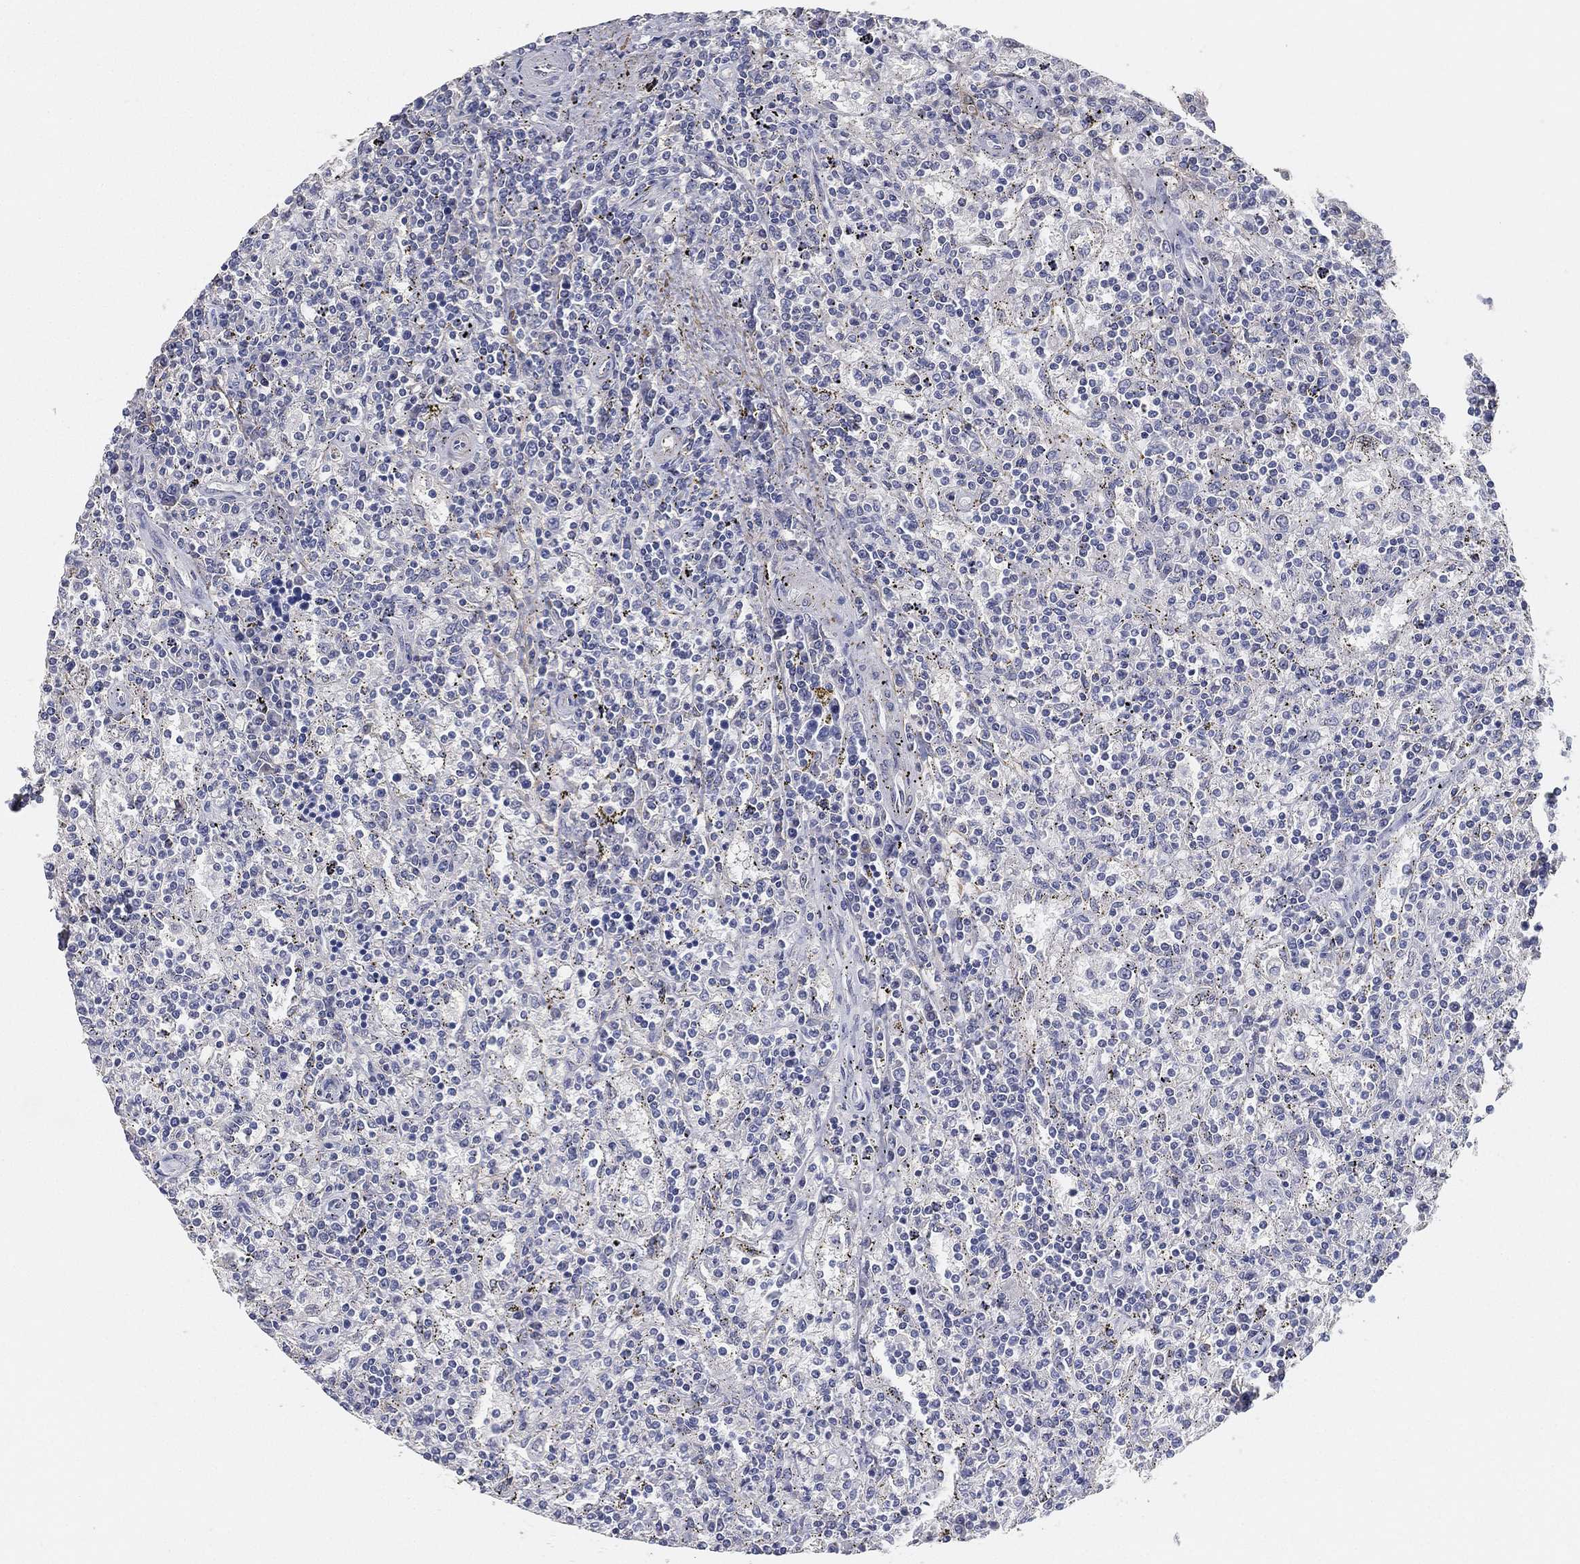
{"staining": {"intensity": "negative", "quantity": "none", "location": "none"}, "tissue": "lymphoma", "cell_type": "Tumor cells", "image_type": "cancer", "snomed": [{"axis": "morphology", "description": "Malignant lymphoma, non-Hodgkin's type, Low grade"}, {"axis": "topography", "description": "Spleen"}], "caption": "An immunohistochemistry micrograph of lymphoma is shown. There is no staining in tumor cells of lymphoma.", "gene": "GPR61", "patient": {"sex": "male", "age": 62}}